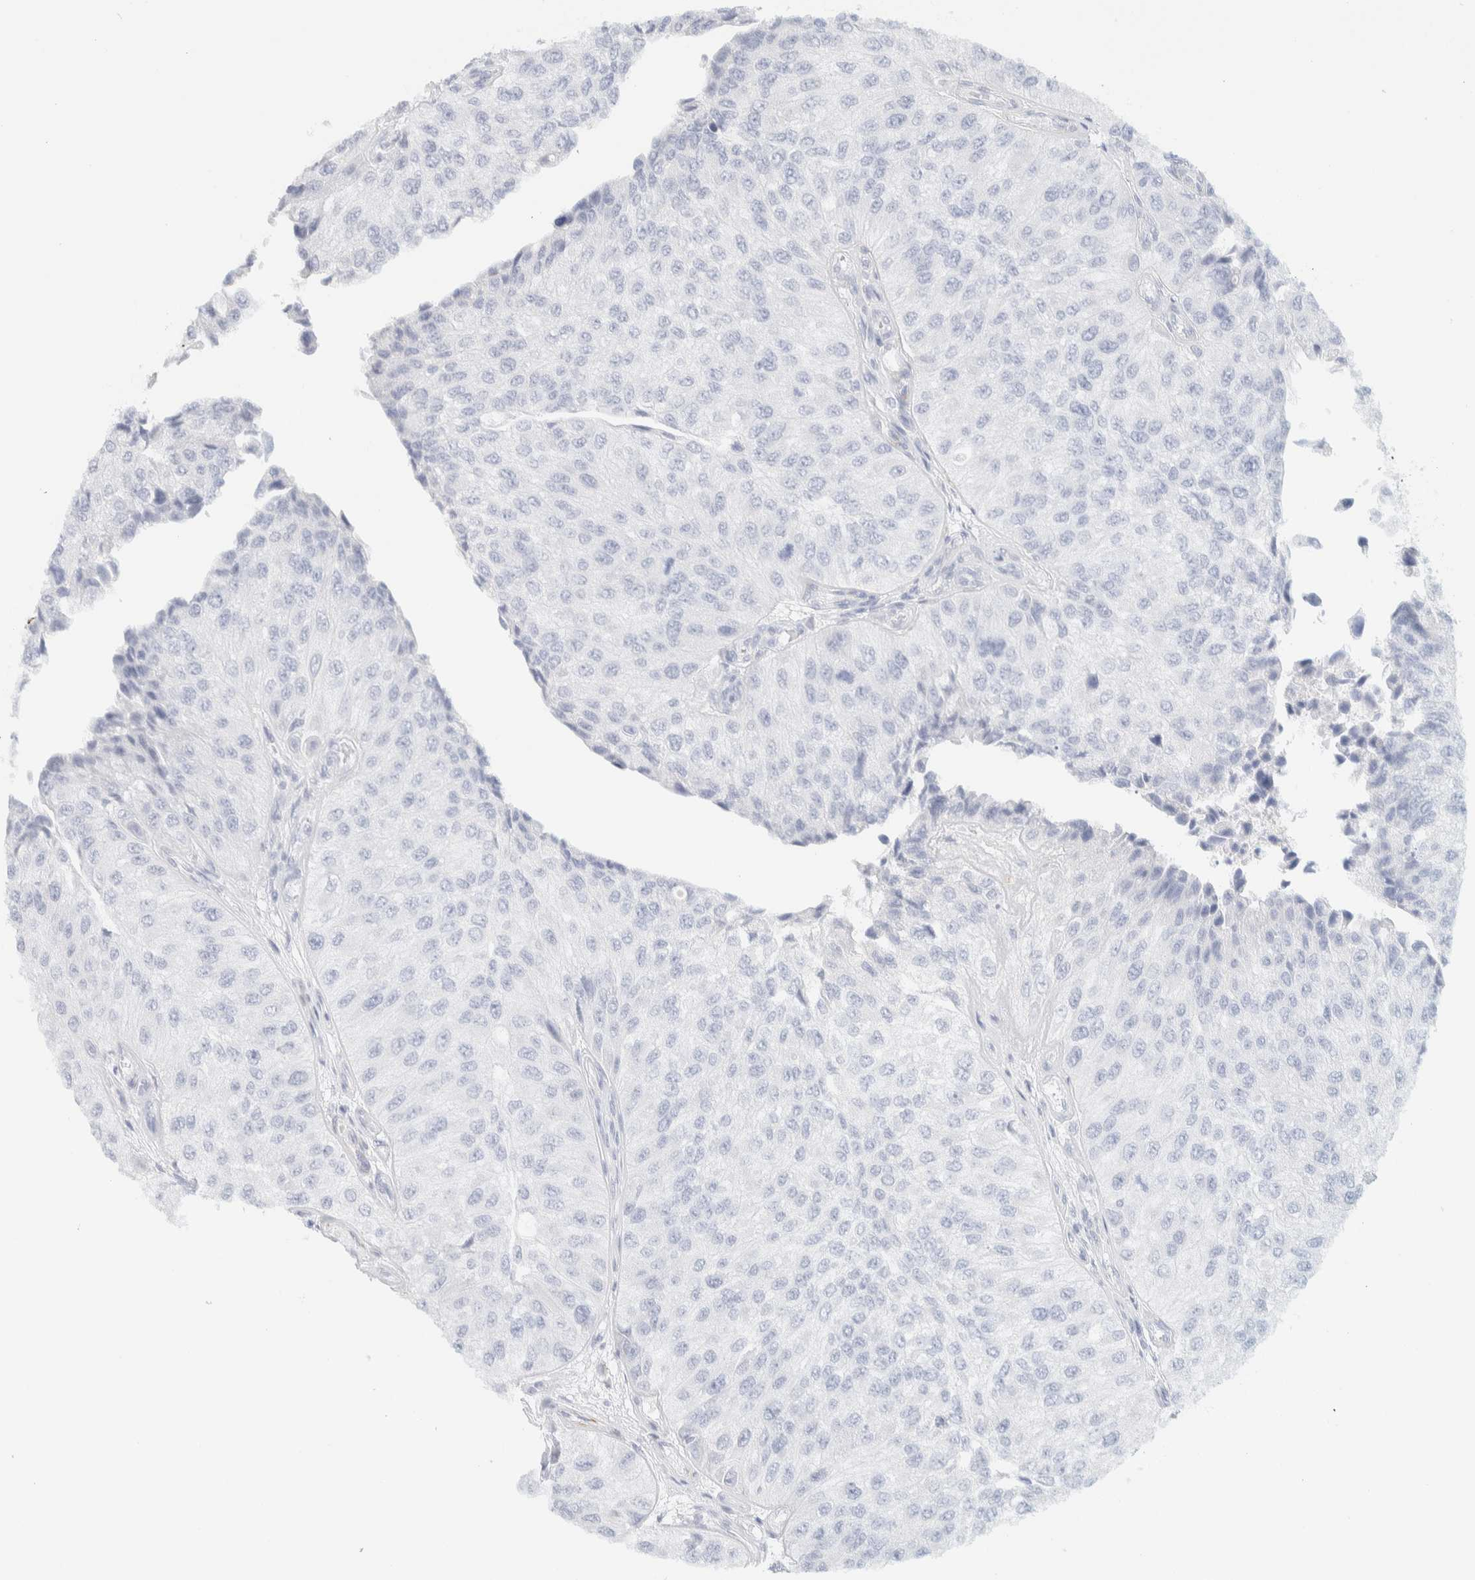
{"staining": {"intensity": "negative", "quantity": "none", "location": "none"}, "tissue": "urothelial cancer", "cell_type": "Tumor cells", "image_type": "cancer", "snomed": [{"axis": "morphology", "description": "Urothelial carcinoma, High grade"}, {"axis": "topography", "description": "Kidney"}, {"axis": "topography", "description": "Urinary bladder"}], "caption": "Urothelial cancer stained for a protein using immunohistochemistry (IHC) demonstrates no staining tumor cells.", "gene": "AFMID", "patient": {"sex": "male", "age": 77}}